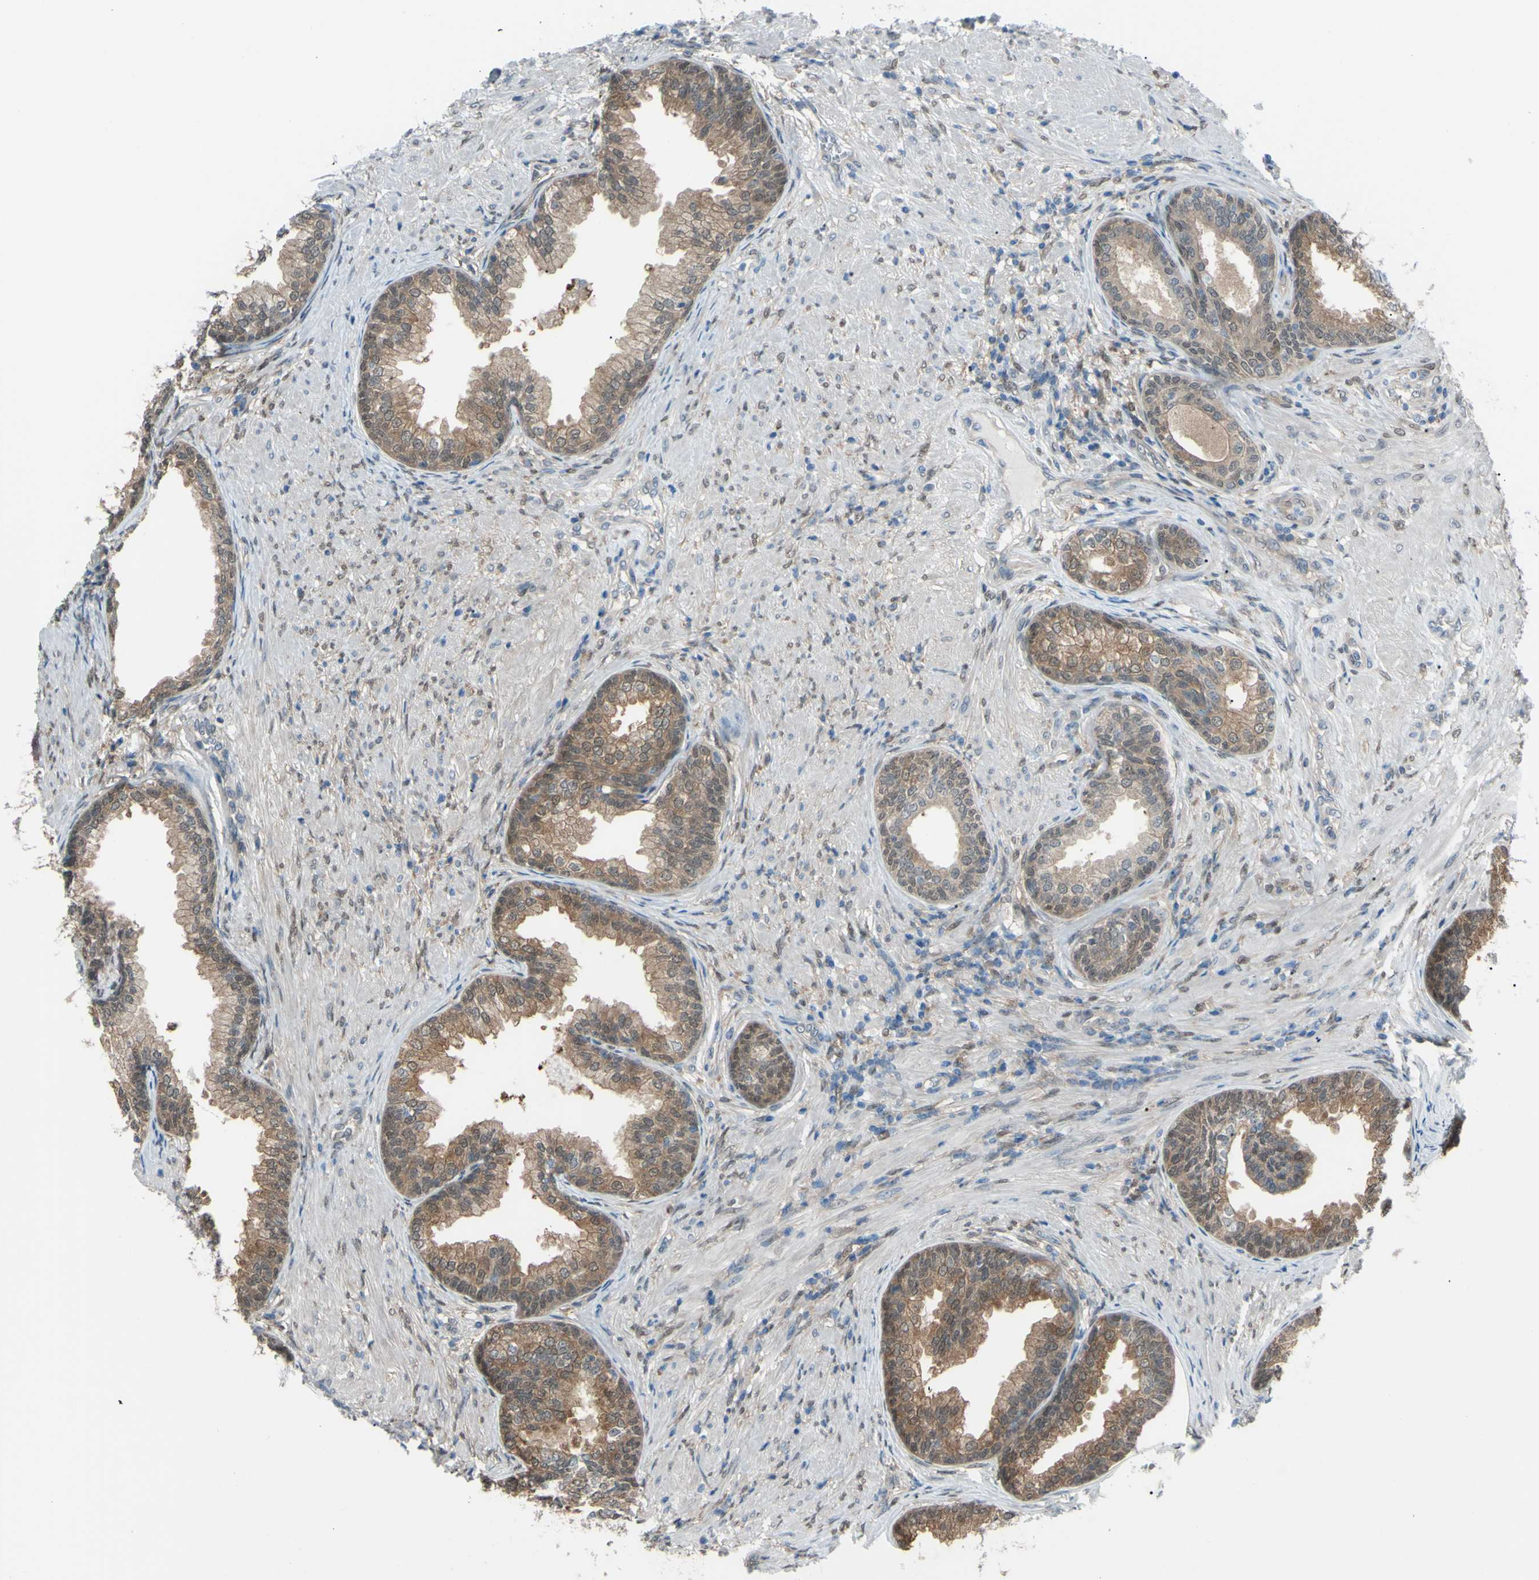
{"staining": {"intensity": "moderate", "quantity": ">75%", "location": "cytoplasmic/membranous"}, "tissue": "prostate", "cell_type": "Glandular cells", "image_type": "normal", "snomed": [{"axis": "morphology", "description": "Normal tissue, NOS"}, {"axis": "topography", "description": "Prostate"}], "caption": "The histopathology image demonstrates a brown stain indicating the presence of a protein in the cytoplasmic/membranous of glandular cells in prostate. The protein of interest is stained brown, and the nuclei are stained in blue (DAB (3,3'-diaminobenzidine) IHC with brightfield microscopy, high magnification).", "gene": "YWHAQ", "patient": {"sex": "male", "age": 76}}